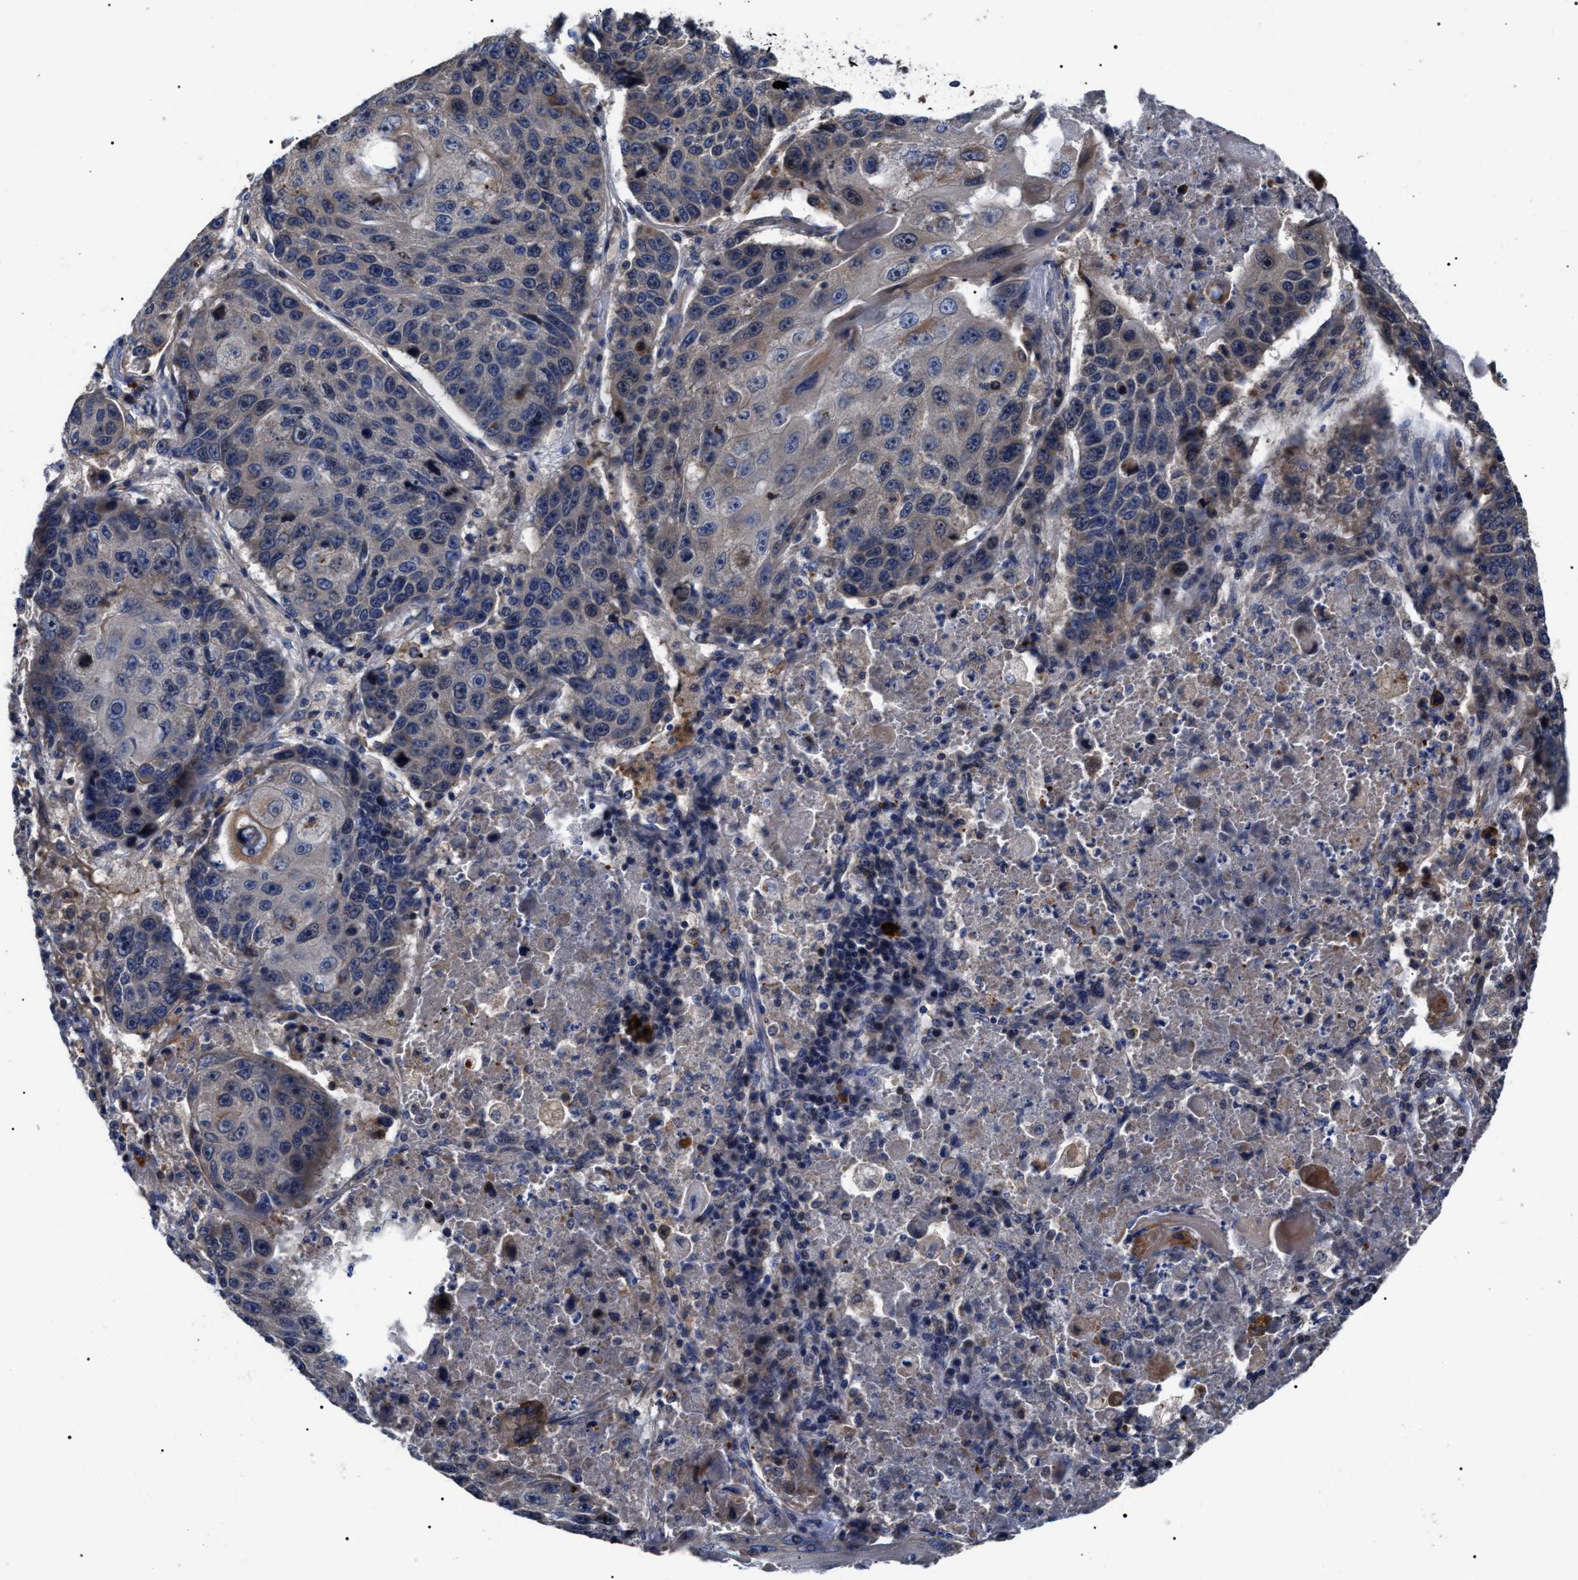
{"staining": {"intensity": "negative", "quantity": "none", "location": "none"}, "tissue": "lung cancer", "cell_type": "Tumor cells", "image_type": "cancer", "snomed": [{"axis": "morphology", "description": "Squamous cell carcinoma, NOS"}, {"axis": "topography", "description": "Lung"}], "caption": "Human lung squamous cell carcinoma stained for a protein using immunohistochemistry (IHC) reveals no positivity in tumor cells.", "gene": "MIS18A", "patient": {"sex": "male", "age": 61}}